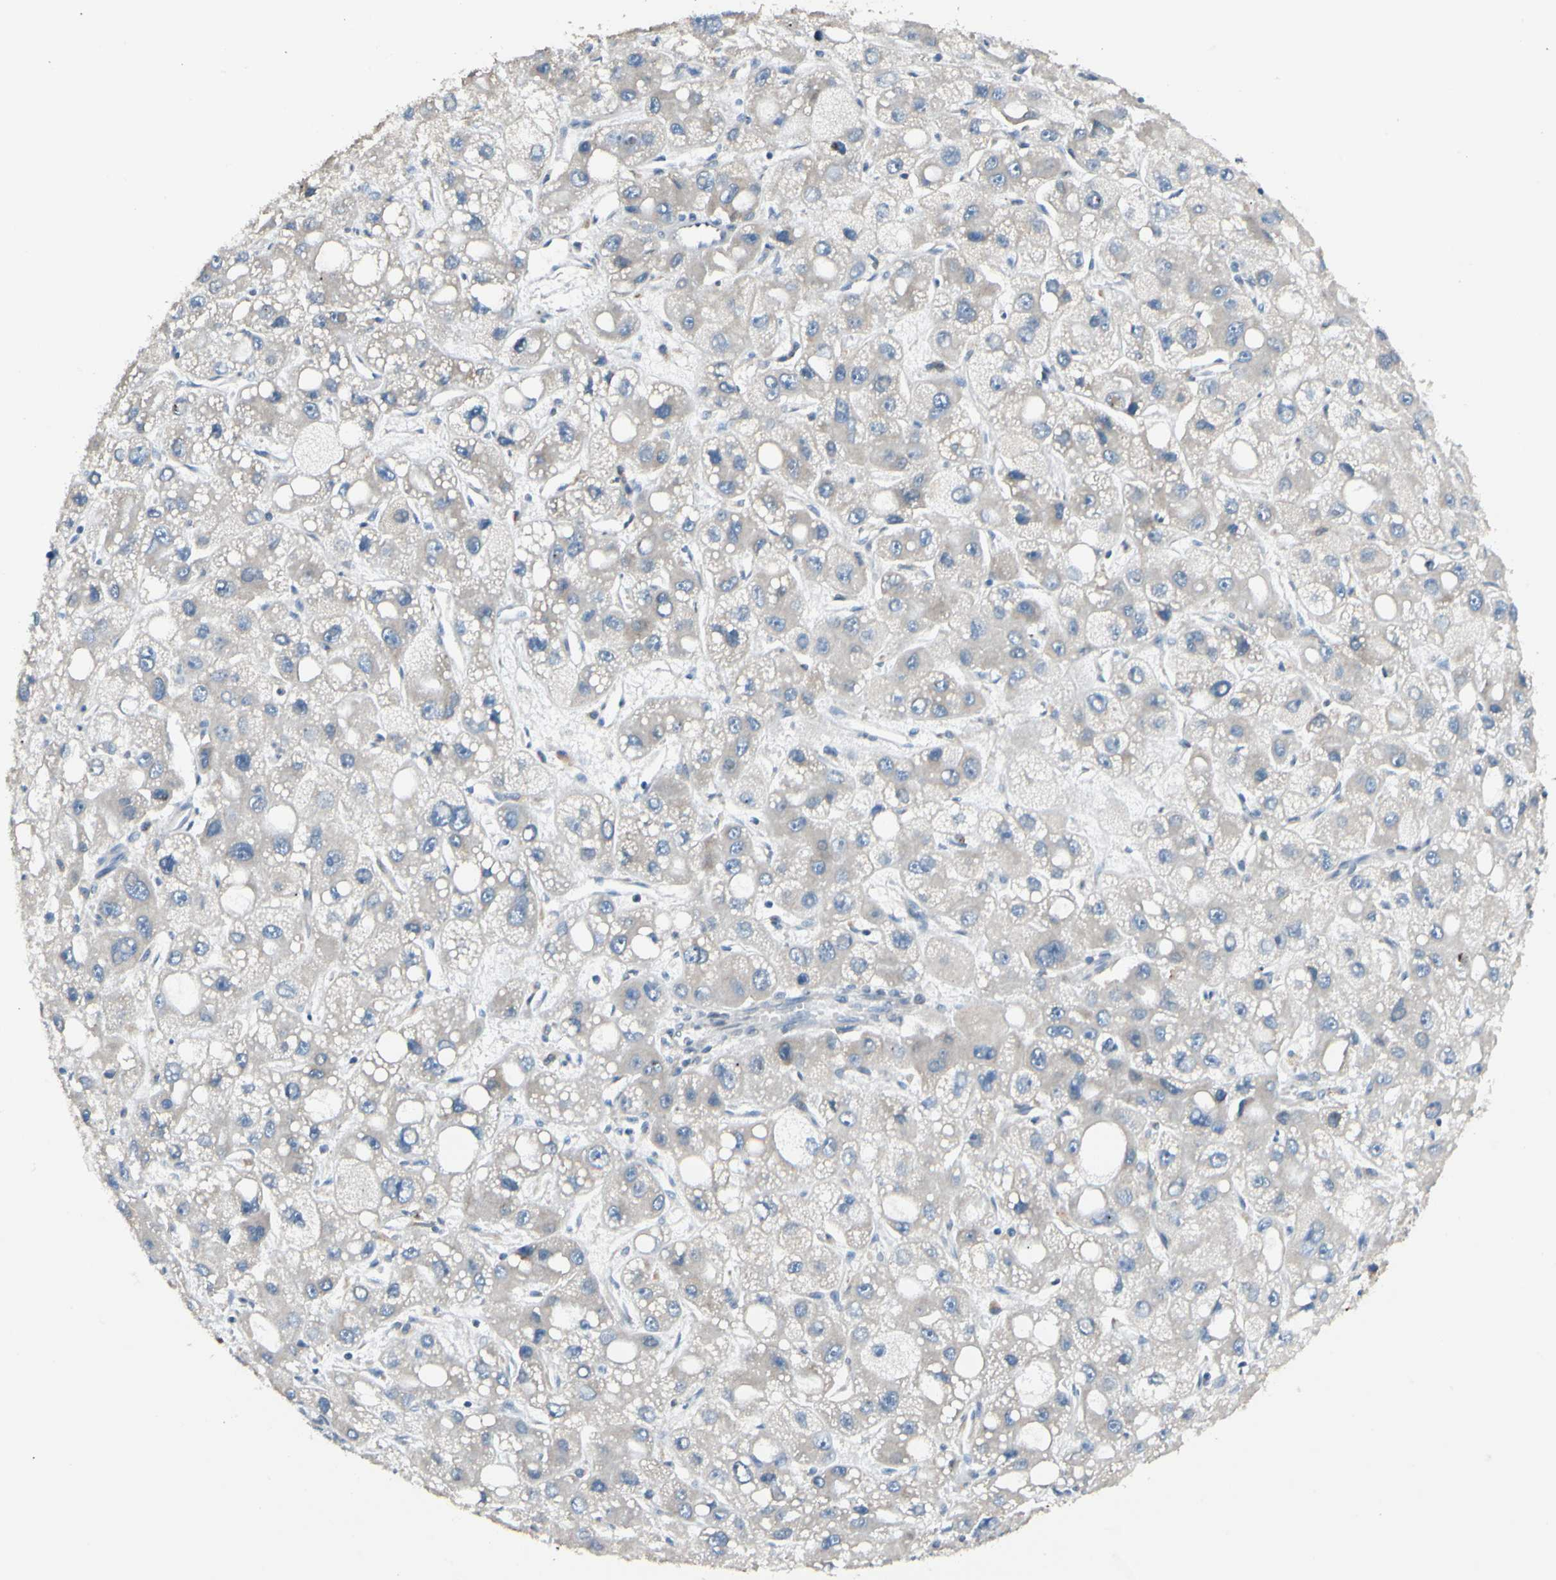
{"staining": {"intensity": "weak", "quantity": ">75%", "location": "cytoplasmic/membranous"}, "tissue": "liver cancer", "cell_type": "Tumor cells", "image_type": "cancer", "snomed": [{"axis": "morphology", "description": "Carcinoma, Hepatocellular, NOS"}, {"axis": "topography", "description": "Liver"}], "caption": "Human hepatocellular carcinoma (liver) stained for a protein (brown) exhibits weak cytoplasmic/membranous positive expression in about >75% of tumor cells.", "gene": "MRPL9", "patient": {"sex": "male", "age": 55}}